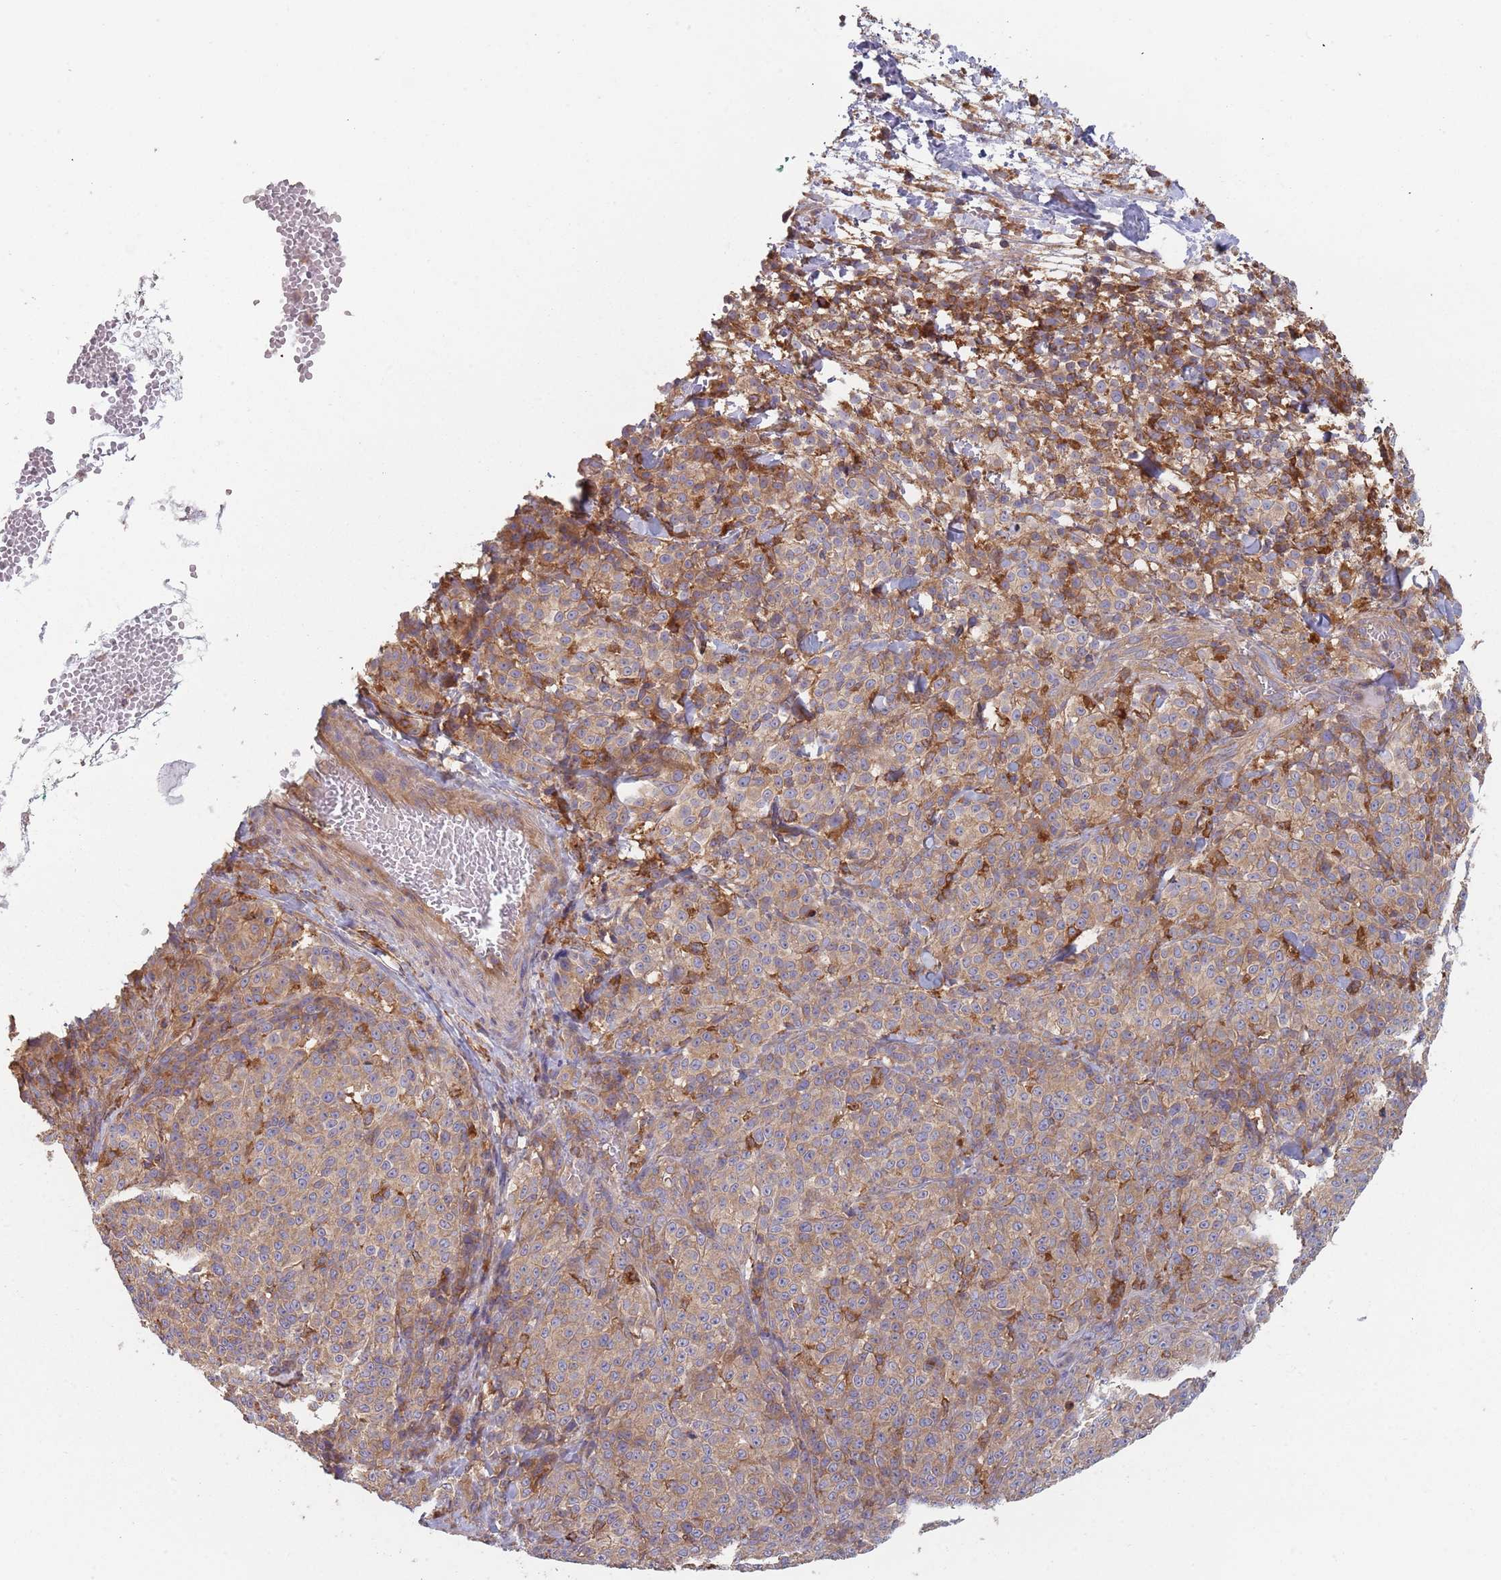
{"staining": {"intensity": "weak", "quantity": ">75%", "location": "cytoplasmic/membranous"}, "tissue": "melanoma", "cell_type": "Tumor cells", "image_type": "cancer", "snomed": [{"axis": "morphology", "description": "Normal tissue, NOS"}, {"axis": "morphology", "description": "Malignant melanoma, NOS"}, {"axis": "topography", "description": "Skin"}], "caption": "This is a photomicrograph of immunohistochemistry (IHC) staining of melanoma, which shows weak positivity in the cytoplasmic/membranous of tumor cells.", "gene": "GDI2", "patient": {"sex": "female", "age": 34}}